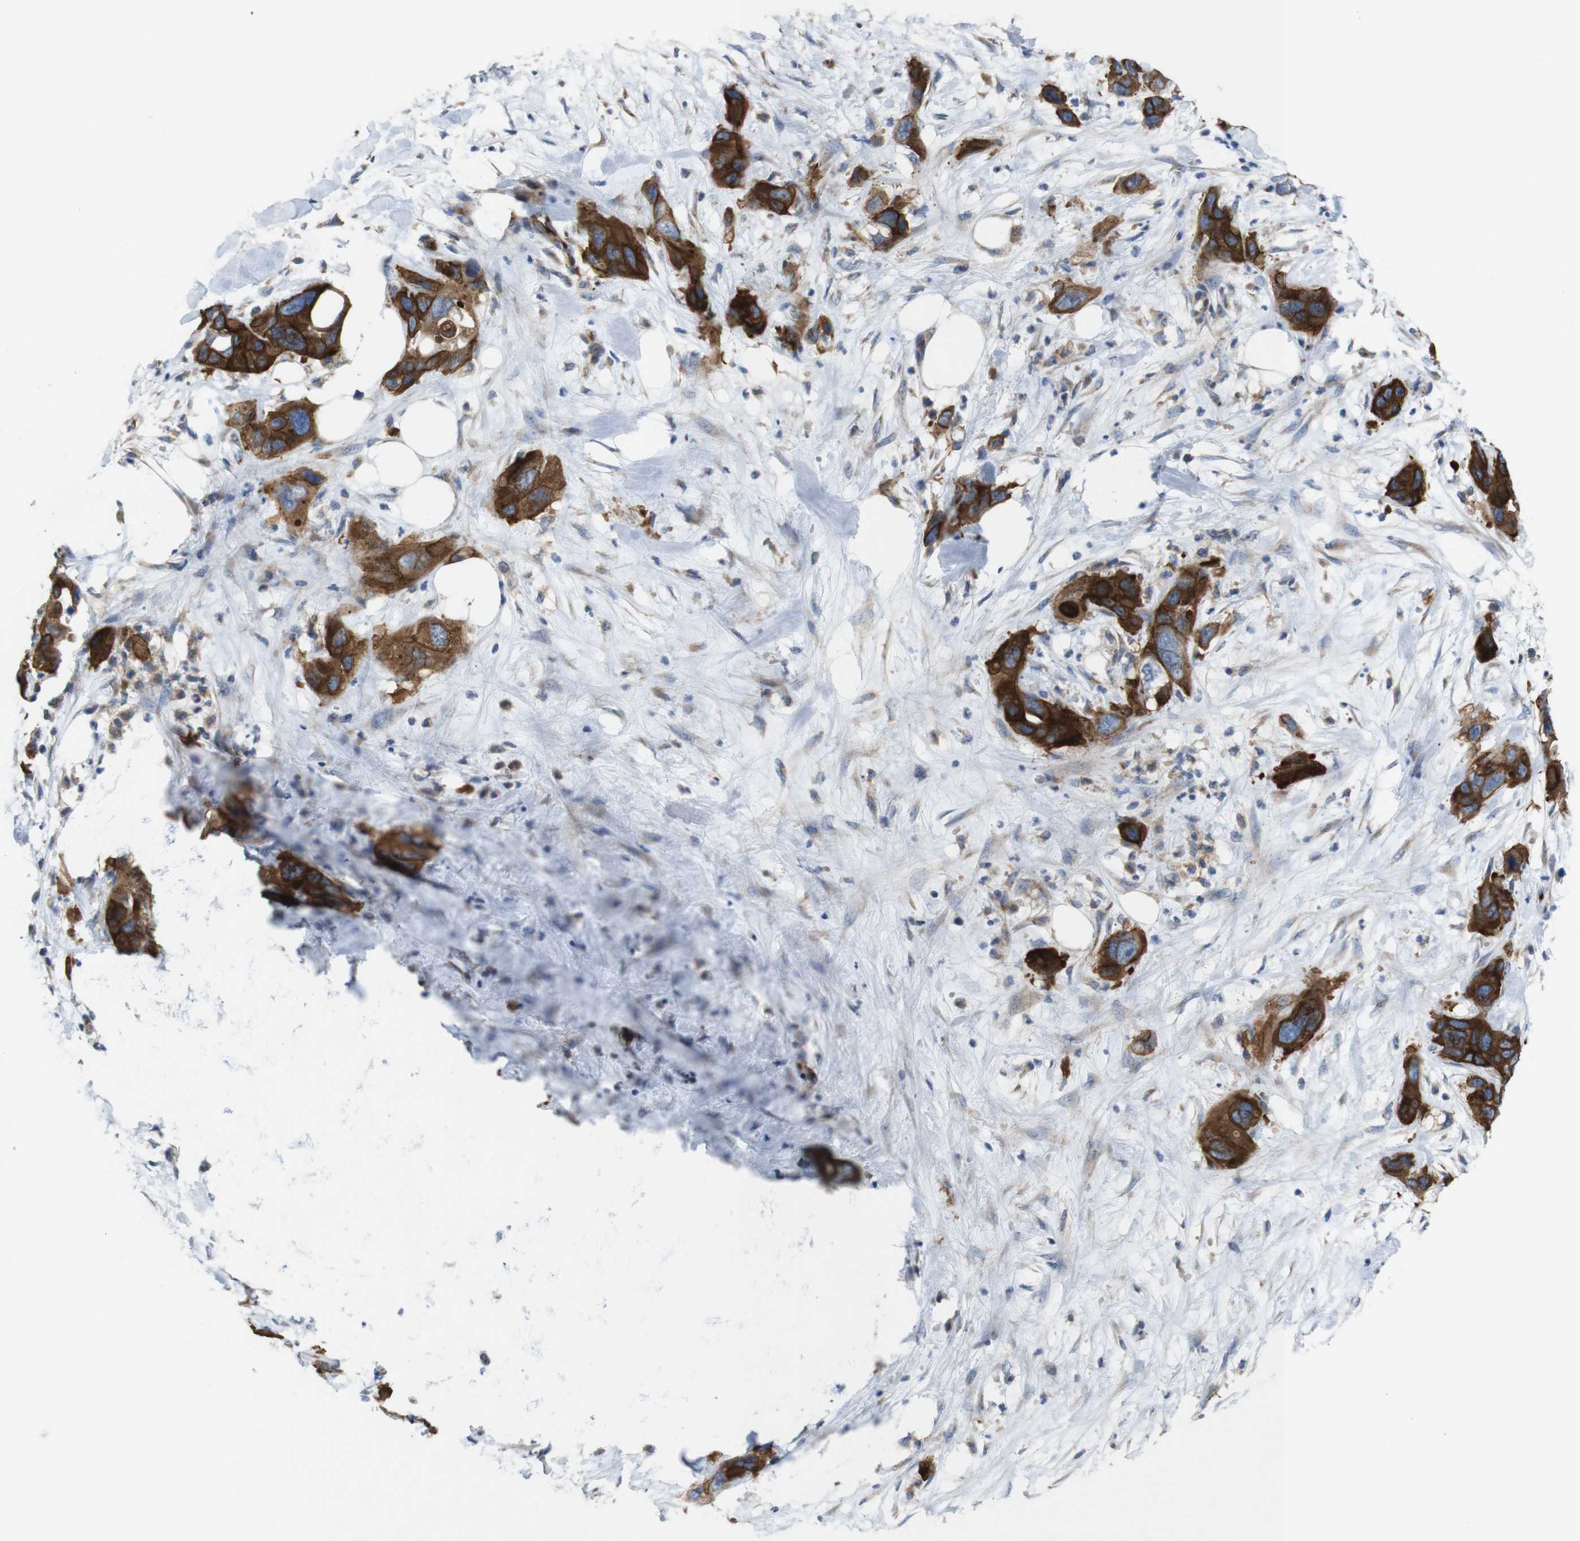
{"staining": {"intensity": "strong", "quantity": ">75%", "location": "cytoplasmic/membranous"}, "tissue": "pancreatic cancer", "cell_type": "Tumor cells", "image_type": "cancer", "snomed": [{"axis": "morphology", "description": "Adenocarcinoma, NOS"}, {"axis": "topography", "description": "Pancreas"}], "caption": "This micrograph displays adenocarcinoma (pancreatic) stained with IHC to label a protein in brown. The cytoplasmic/membranous of tumor cells show strong positivity for the protein. Nuclei are counter-stained blue.", "gene": "EFCAB14", "patient": {"sex": "female", "age": 71}}